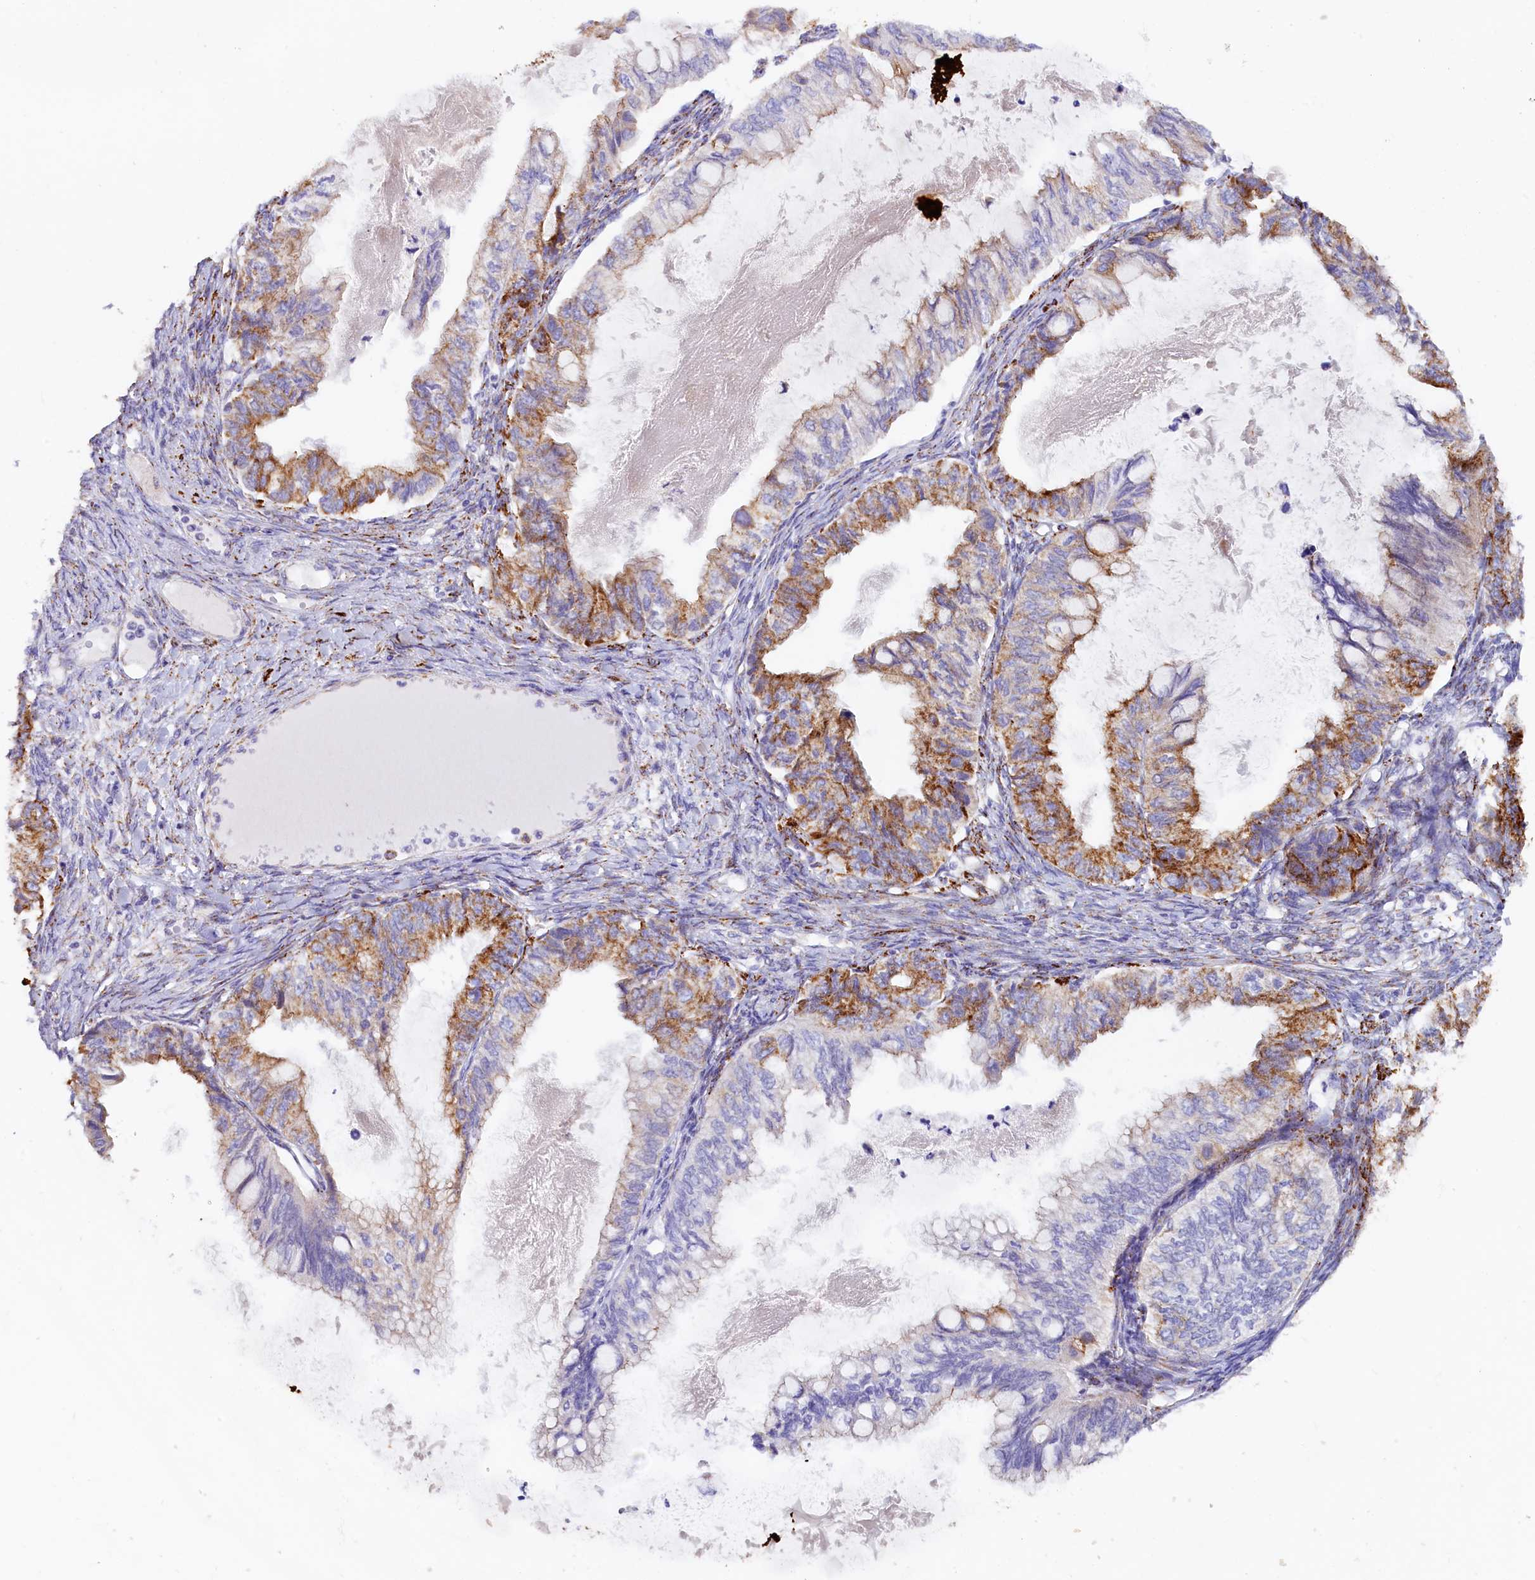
{"staining": {"intensity": "moderate", "quantity": "25%-75%", "location": "cytoplasmic/membranous"}, "tissue": "ovarian cancer", "cell_type": "Tumor cells", "image_type": "cancer", "snomed": [{"axis": "morphology", "description": "Cystadenocarcinoma, mucinous, NOS"}, {"axis": "topography", "description": "Ovary"}], "caption": "Moderate cytoplasmic/membranous protein positivity is seen in about 25%-75% of tumor cells in ovarian cancer (mucinous cystadenocarcinoma).", "gene": "AKTIP", "patient": {"sex": "female", "age": 80}}